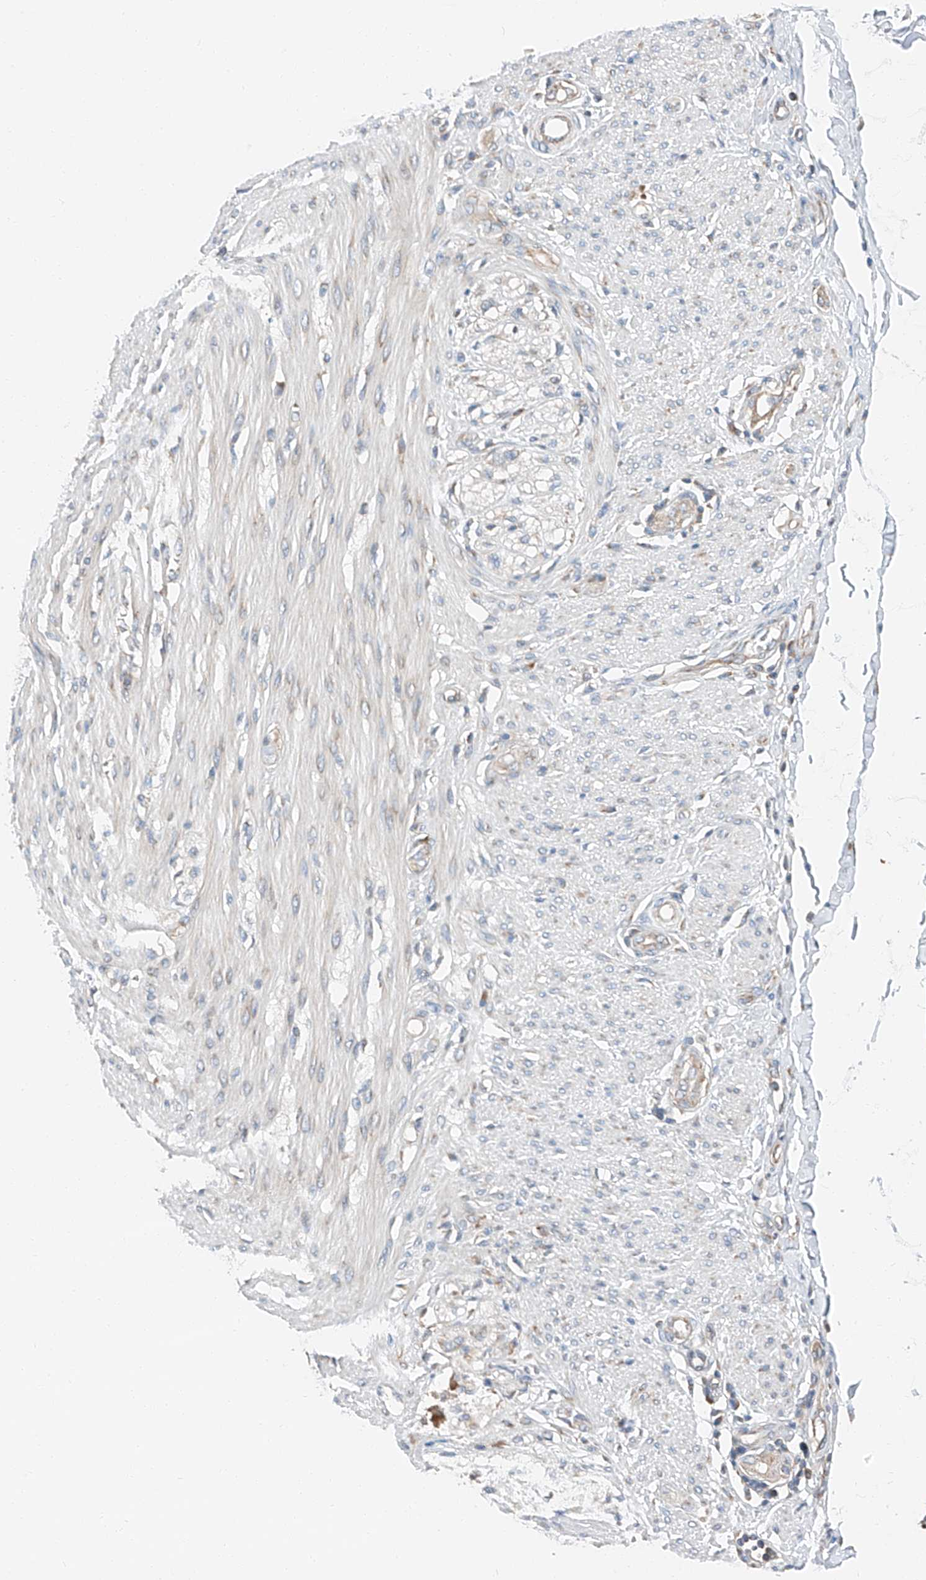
{"staining": {"intensity": "moderate", "quantity": "<25%", "location": "cytoplasmic/membranous"}, "tissue": "smooth muscle", "cell_type": "Smooth muscle cells", "image_type": "normal", "snomed": [{"axis": "morphology", "description": "Normal tissue, NOS"}, {"axis": "morphology", "description": "Adenocarcinoma, NOS"}, {"axis": "topography", "description": "Colon"}, {"axis": "topography", "description": "Peripheral nerve tissue"}], "caption": "Protein expression analysis of benign smooth muscle shows moderate cytoplasmic/membranous staining in approximately <25% of smooth muscle cells.", "gene": "ZC3H15", "patient": {"sex": "male", "age": 14}}